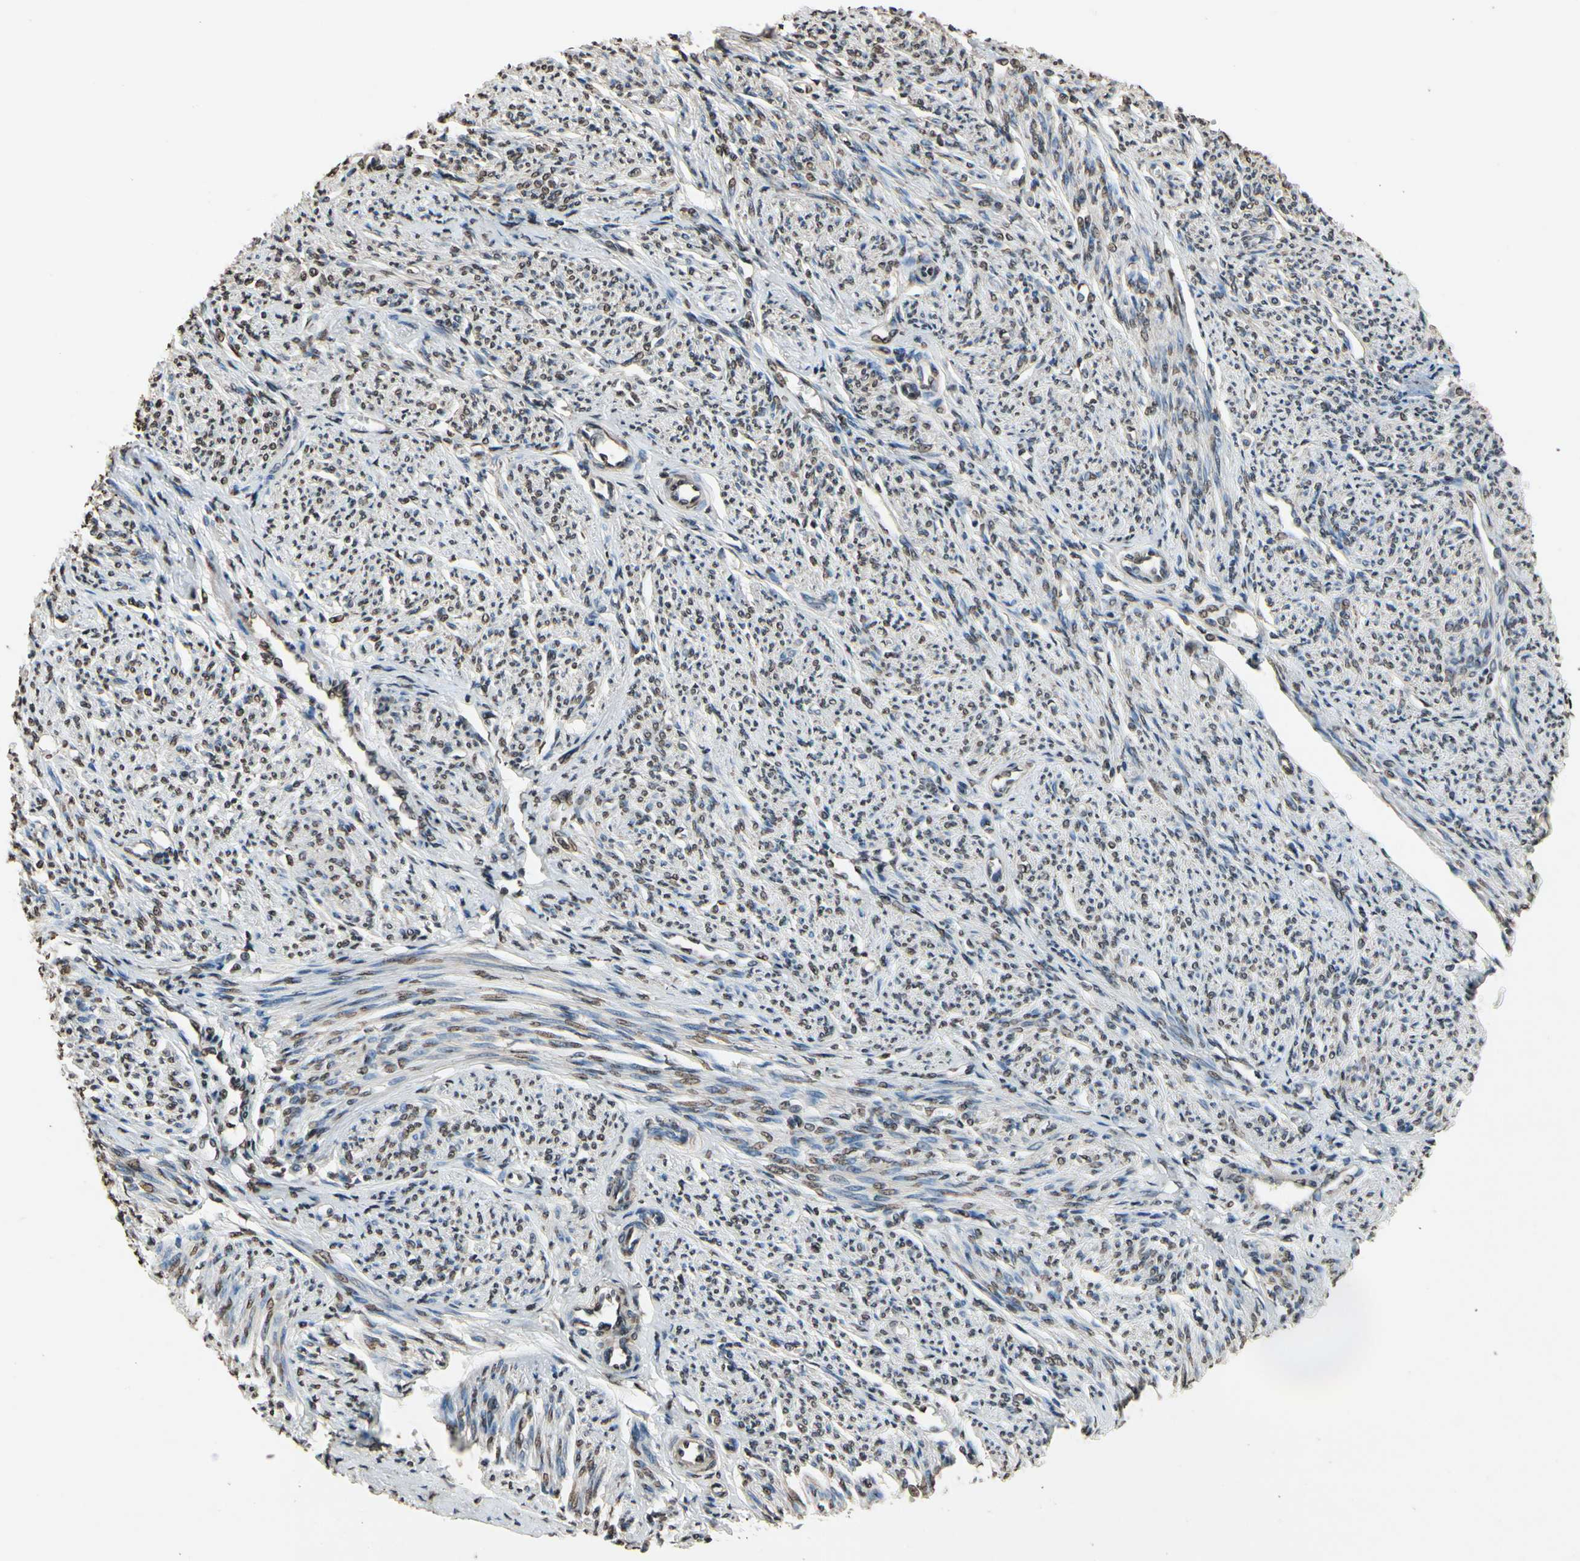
{"staining": {"intensity": "strong", "quantity": ">75%", "location": "cytoplasmic/membranous,nuclear"}, "tissue": "smooth muscle", "cell_type": "Smooth muscle cells", "image_type": "normal", "snomed": [{"axis": "morphology", "description": "Normal tissue, NOS"}, {"axis": "topography", "description": "Smooth muscle"}], "caption": "Immunohistochemistry (IHC) photomicrograph of normal smooth muscle: smooth muscle stained using immunohistochemistry (IHC) reveals high levels of strong protein expression localized specifically in the cytoplasmic/membranous,nuclear of smooth muscle cells, appearing as a cytoplasmic/membranous,nuclear brown color.", "gene": "HIPK2", "patient": {"sex": "female", "age": 65}}